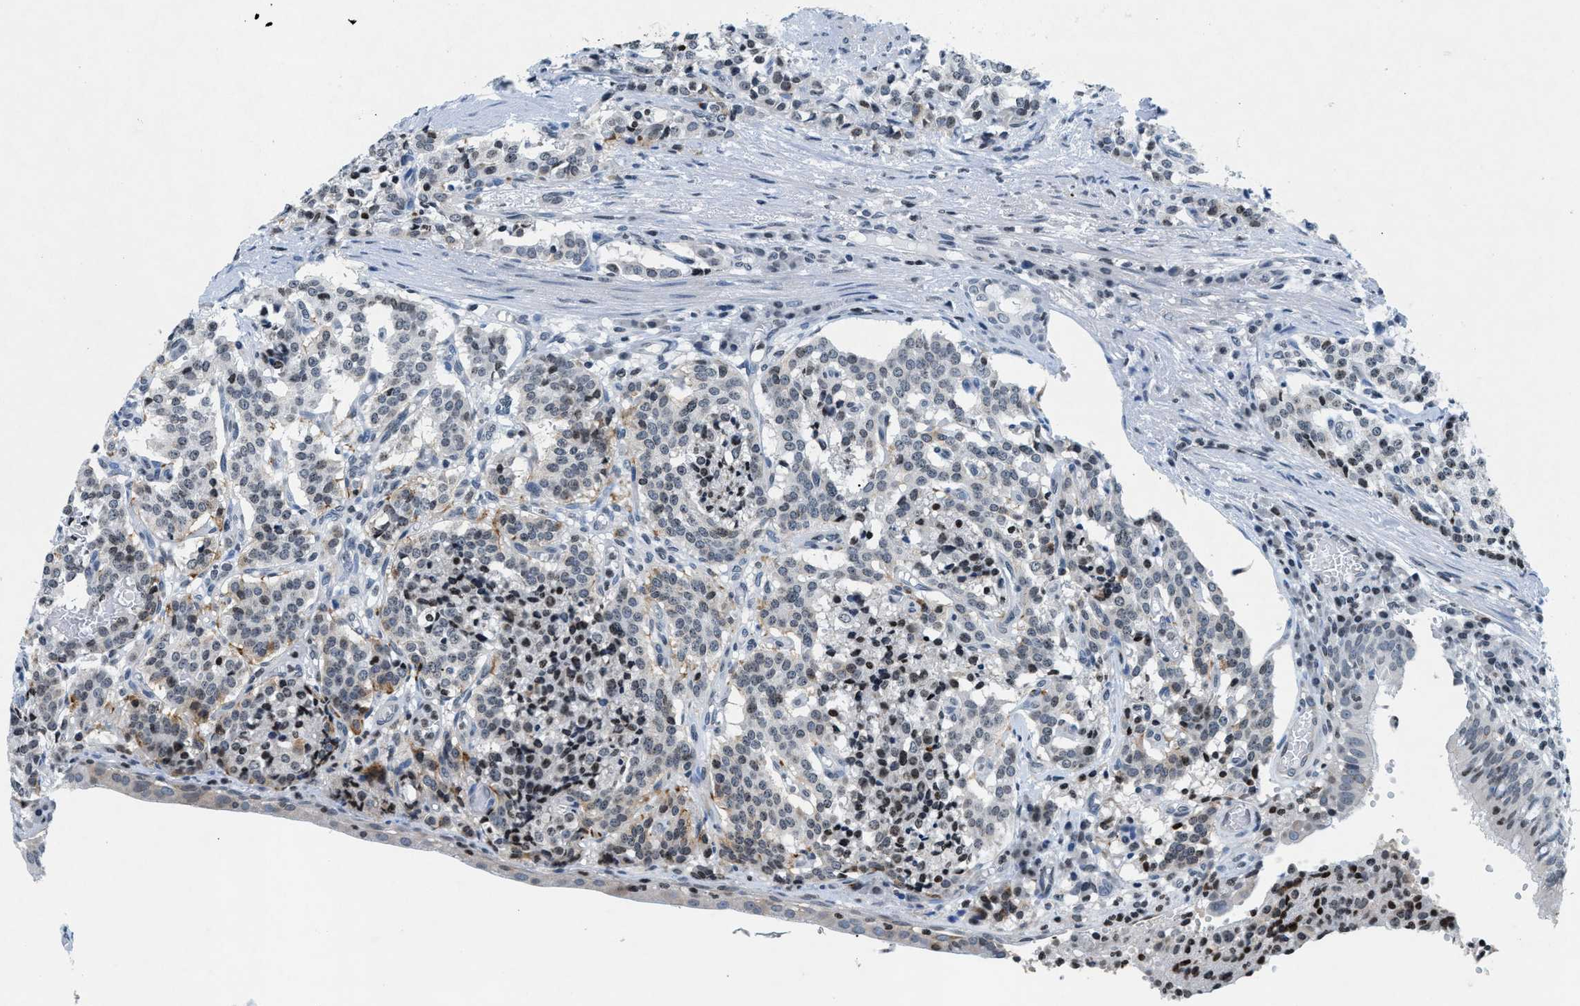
{"staining": {"intensity": "negative", "quantity": "none", "location": "none"}, "tissue": "carcinoid", "cell_type": "Tumor cells", "image_type": "cancer", "snomed": [{"axis": "morphology", "description": "Carcinoid, malignant, NOS"}, {"axis": "topography", "description": "Lung"}], "caption": "High magnification brightfield microscopy of carcinoid stained with DAB (3,3'-diaminobenzidine) (brown) and counterstained with hematoxylin (blue): tumor cells show no significant expression.", "gene": "UVRAG", "patient": {"sex": "male", "age": 30}}